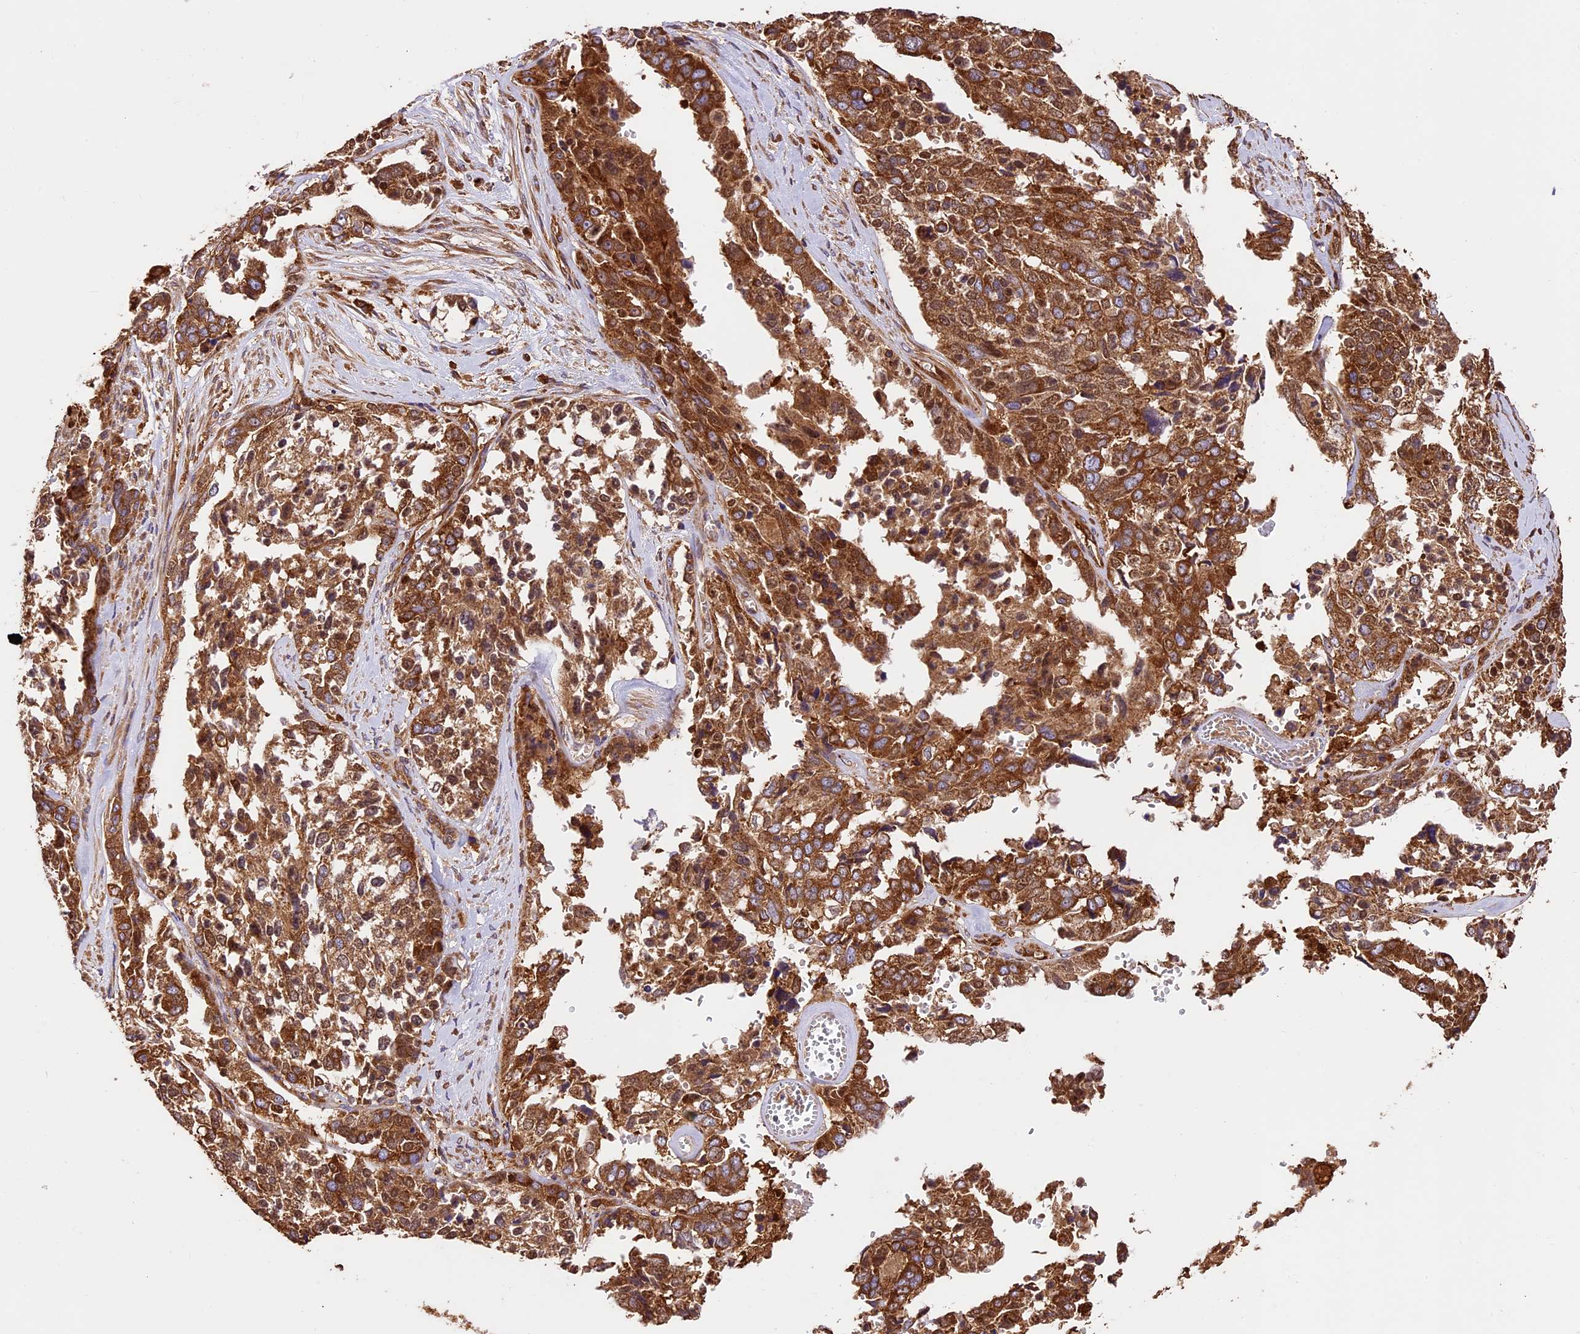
{"staining": {"intensity": "strong", "quantity": ">75%", "location": "cytoplasmic/membranous"}, "tissue": "ovarian cancer", "cell_type": "Tumor cells", "image_type": "cancer", "snomed": [{"axis": "morphology", "description": "Cystadenocarcinoma, serous, NOS"}, {"axis": "topography", "description": "Ovary"}], "caption": "Tumor cells exhibit high levels of strong cytoplasmic/membranous expression in about >75% of cells in ovarian cancer.", "gene": "KARS1", "patient": {"sex": "female", "age": 44}}